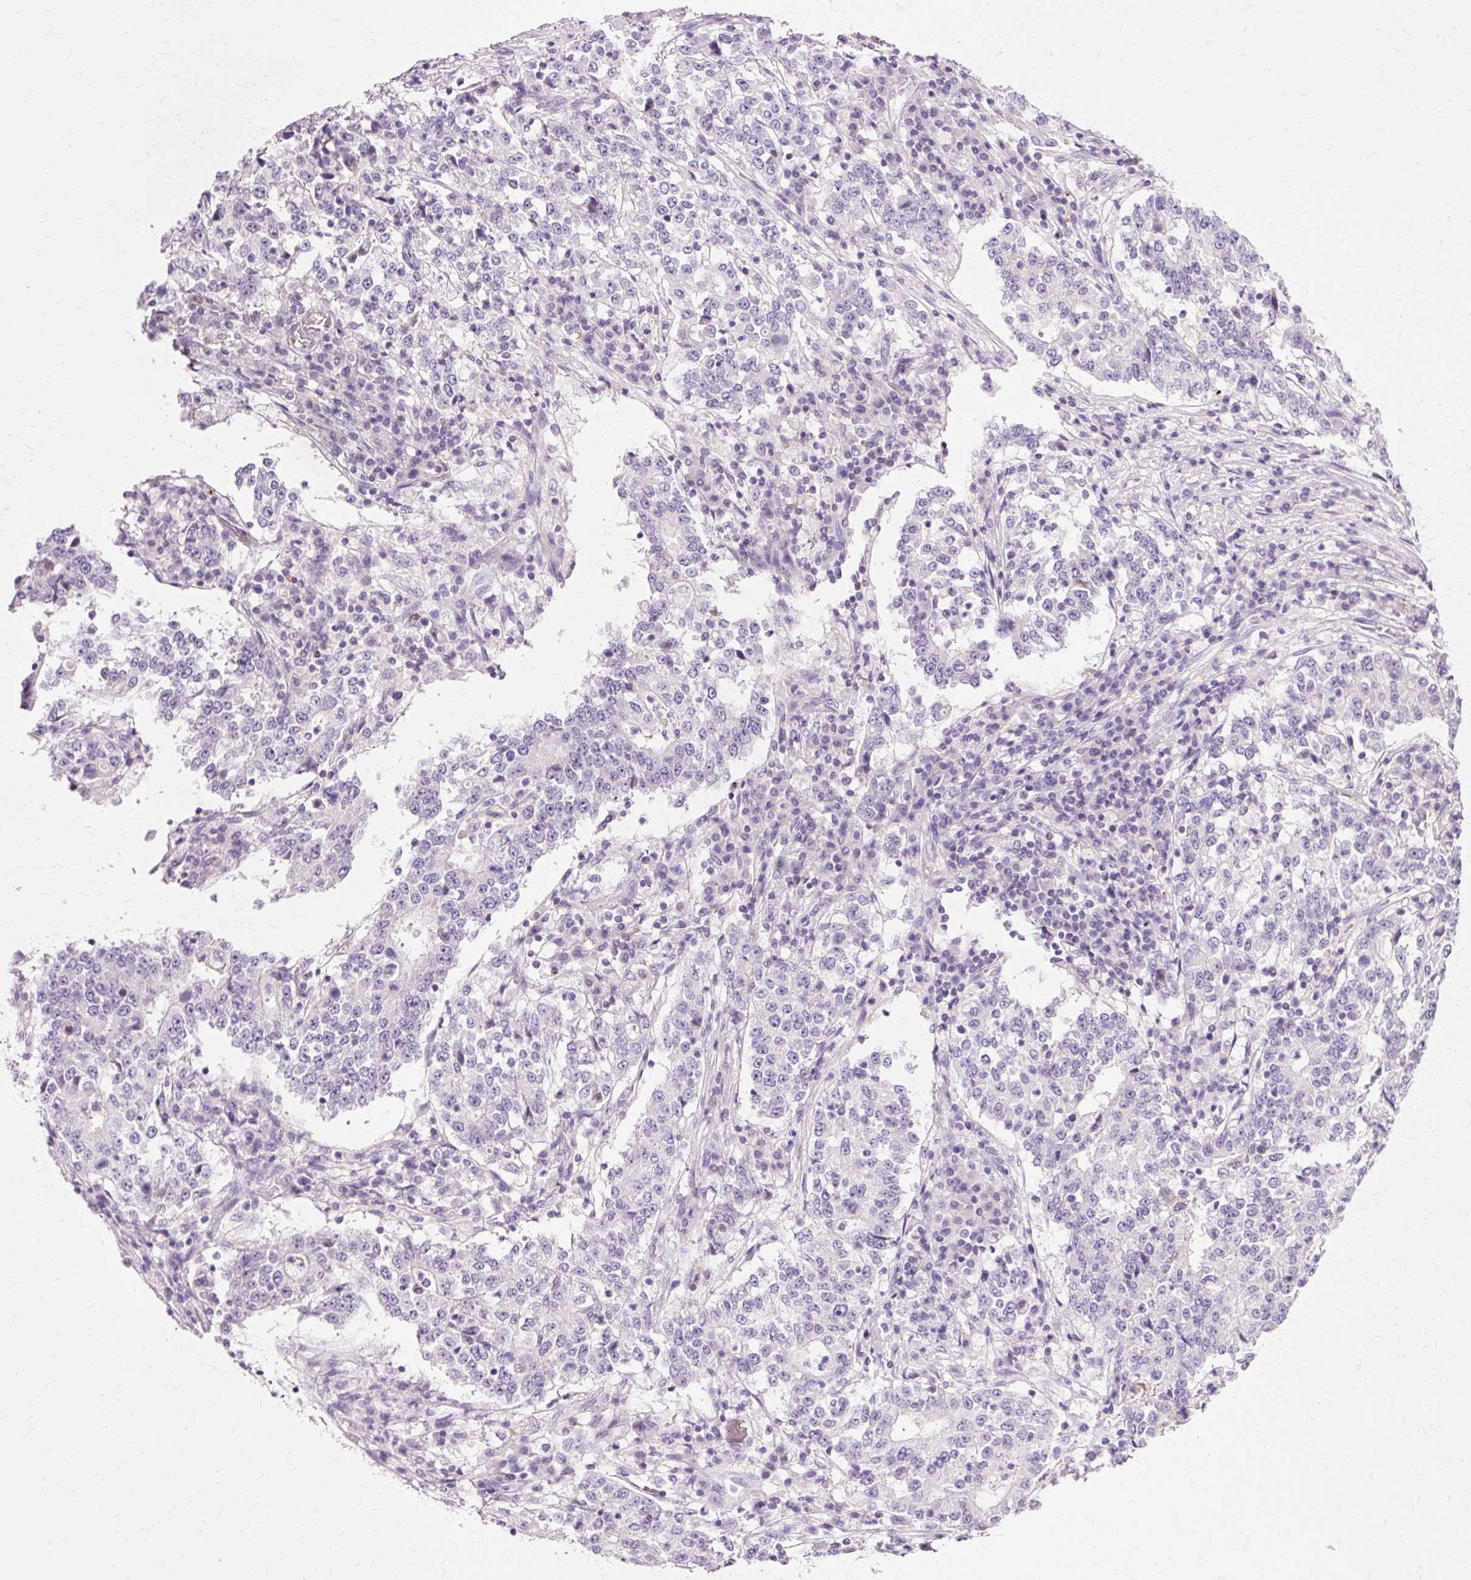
{"staining": {"intensity": "negative", "quantity": "none", "location": "none"}, "tissue": "stomach cancer", "cell_type": "Tumor cells", "image_type": "cancer", "snomed": [{"axis": "morphology", "description": "Adenocarcinoma, NOS"}, {"axis": "topography", "description": "Stomach"}], "caption": "High power microscopy photomicrograph of an immunohistochemistry (IHC) photomicrograph of stomach adenocarcinoma, revealing no significant staining in tumor cells.", "gene": "VN1R2", "patient": {"sex": "male", "age": 59}}